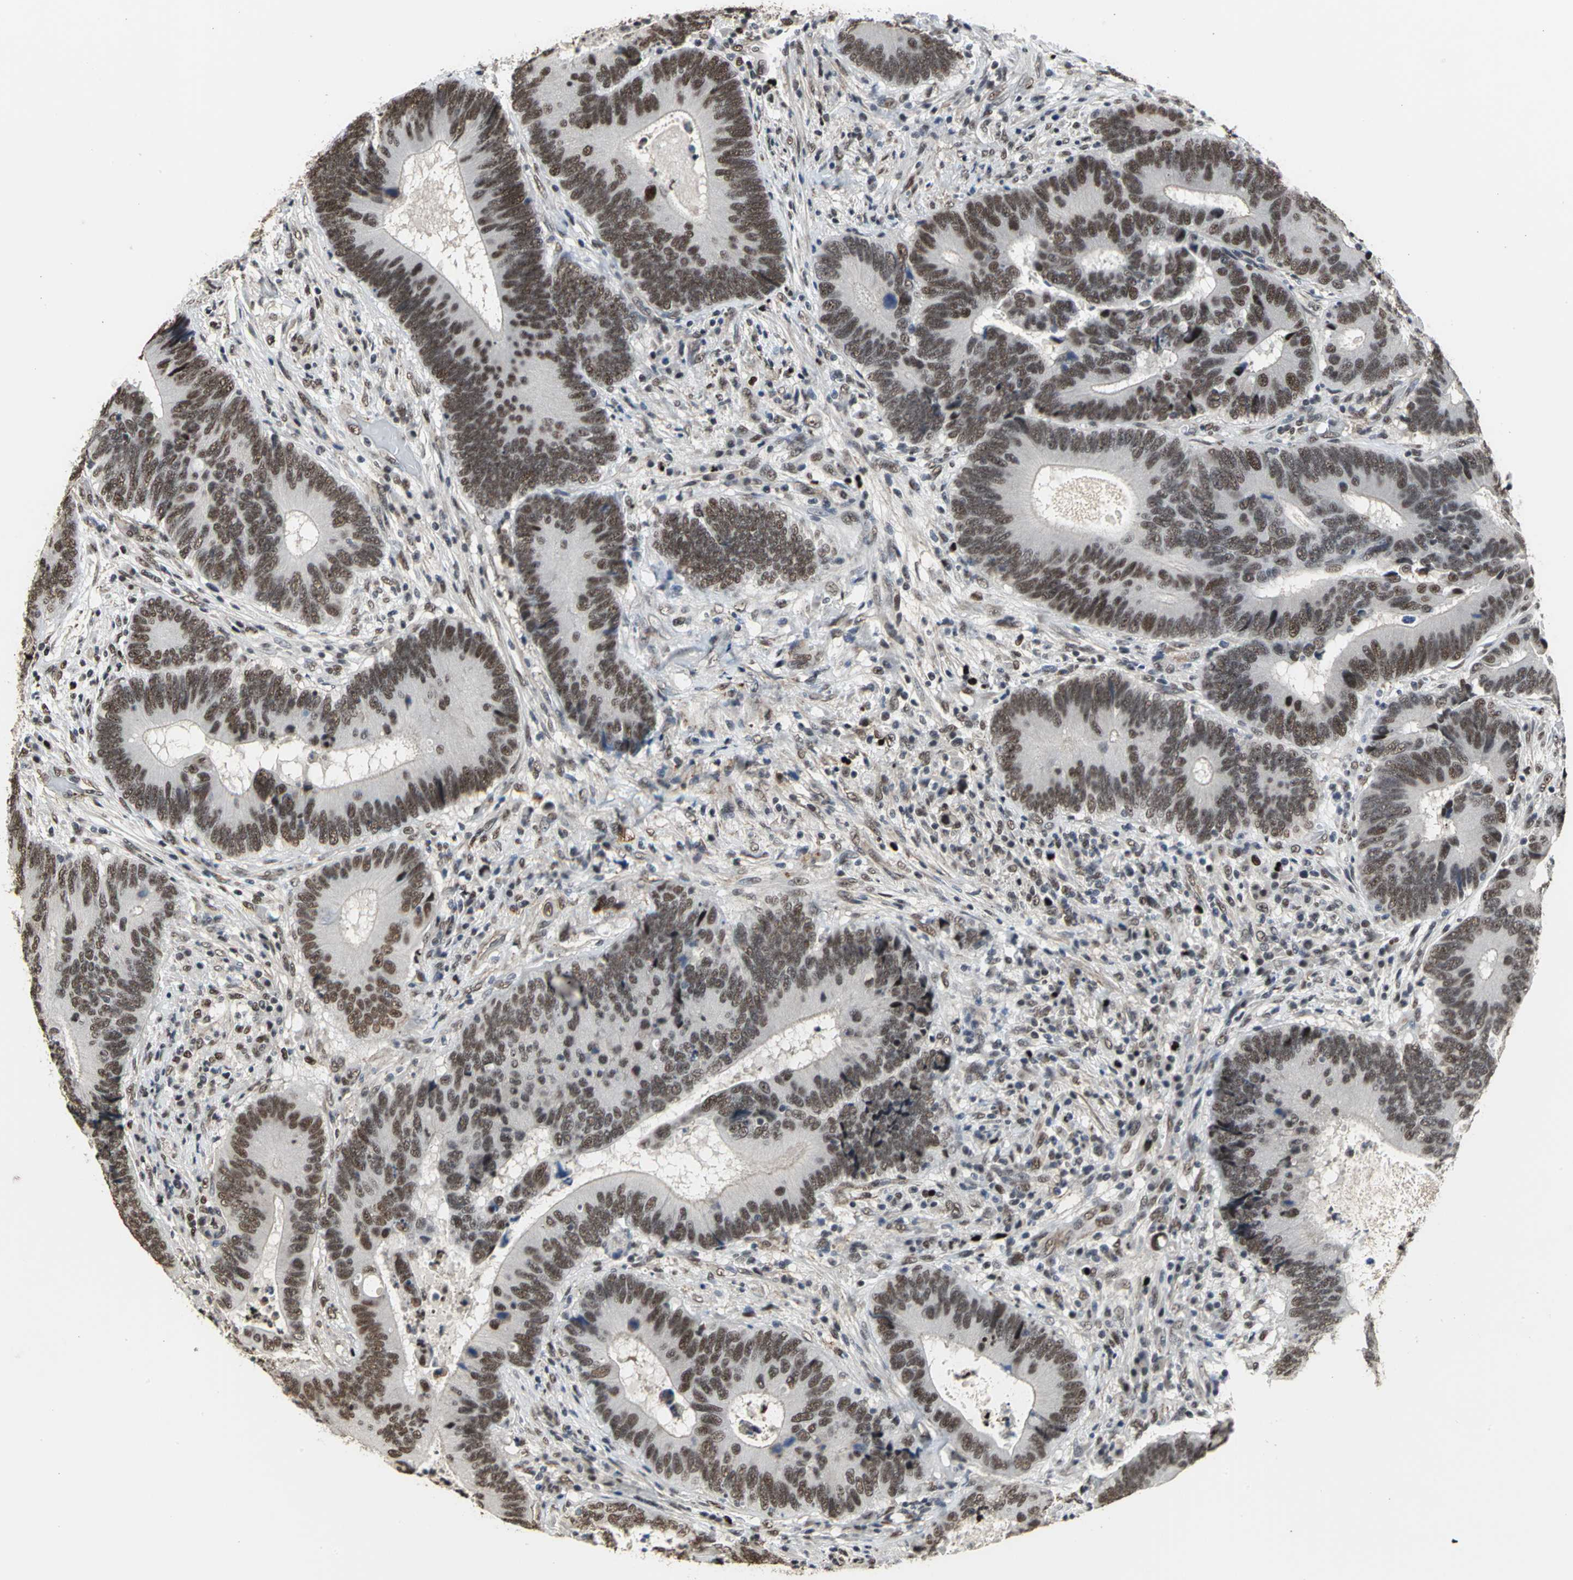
{"staining": {"intensity": "strong", "quantity": ">75%", "location": "nuclear"}, "tissue": "colorectal cancer", "cell_type": "Tumor cells", "image_type": "cancer", "snomed": [{"axis": "morphology", "description": "Adenocarcinoma, NOS"}, {"axis": "topography", "description": "Colon"}], "caption": "This micrograph demonstrates IHC staining of colorectal cancer, with high strong nuclear staining in about >75% of tumor cells.", "gene": "CCDC88C", "patient": {"sex": "female", "age": 78}}